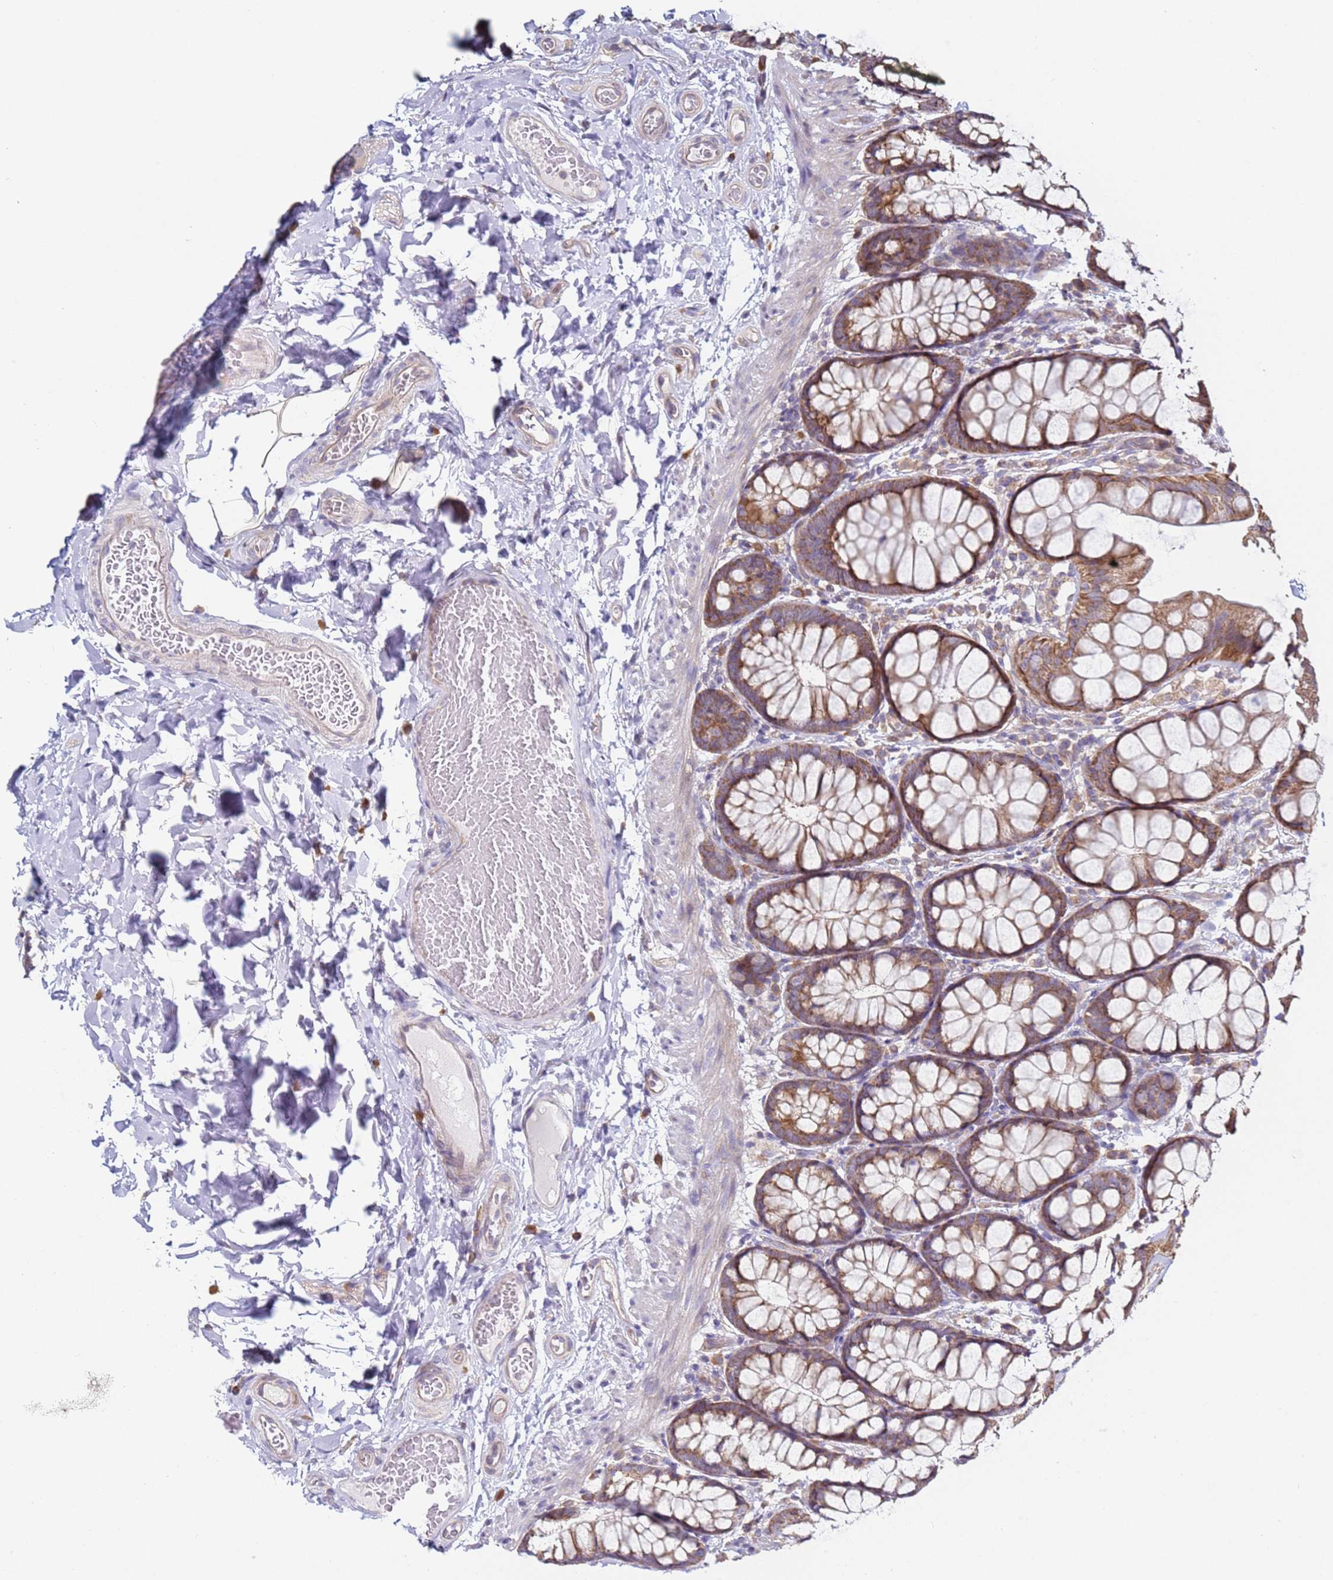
{"staining": {"intensity": "weak", "quantity": "<25%", "location": "cytoplasmic/membranous"}, "tissue": "colon", "cell_type": "Endothelial cells", "image_type": "normal", "snomed": [{"axis": "morphology", "description": "Normal tissue, NOS"}, {"axis": "topography", "description": "Colon"}], "caption": "Endothelial cells show no significant protein staining in unremarkable colon. Brightfield microscopy of immunohistochemistry (IHC) stained with DAB (3,3'-diaminobenzidine) (brown) and hematoxylin (blue), captured at high magnification.", "gene": "DIP2B", "patient": {"sex": "male", "age": 47}}